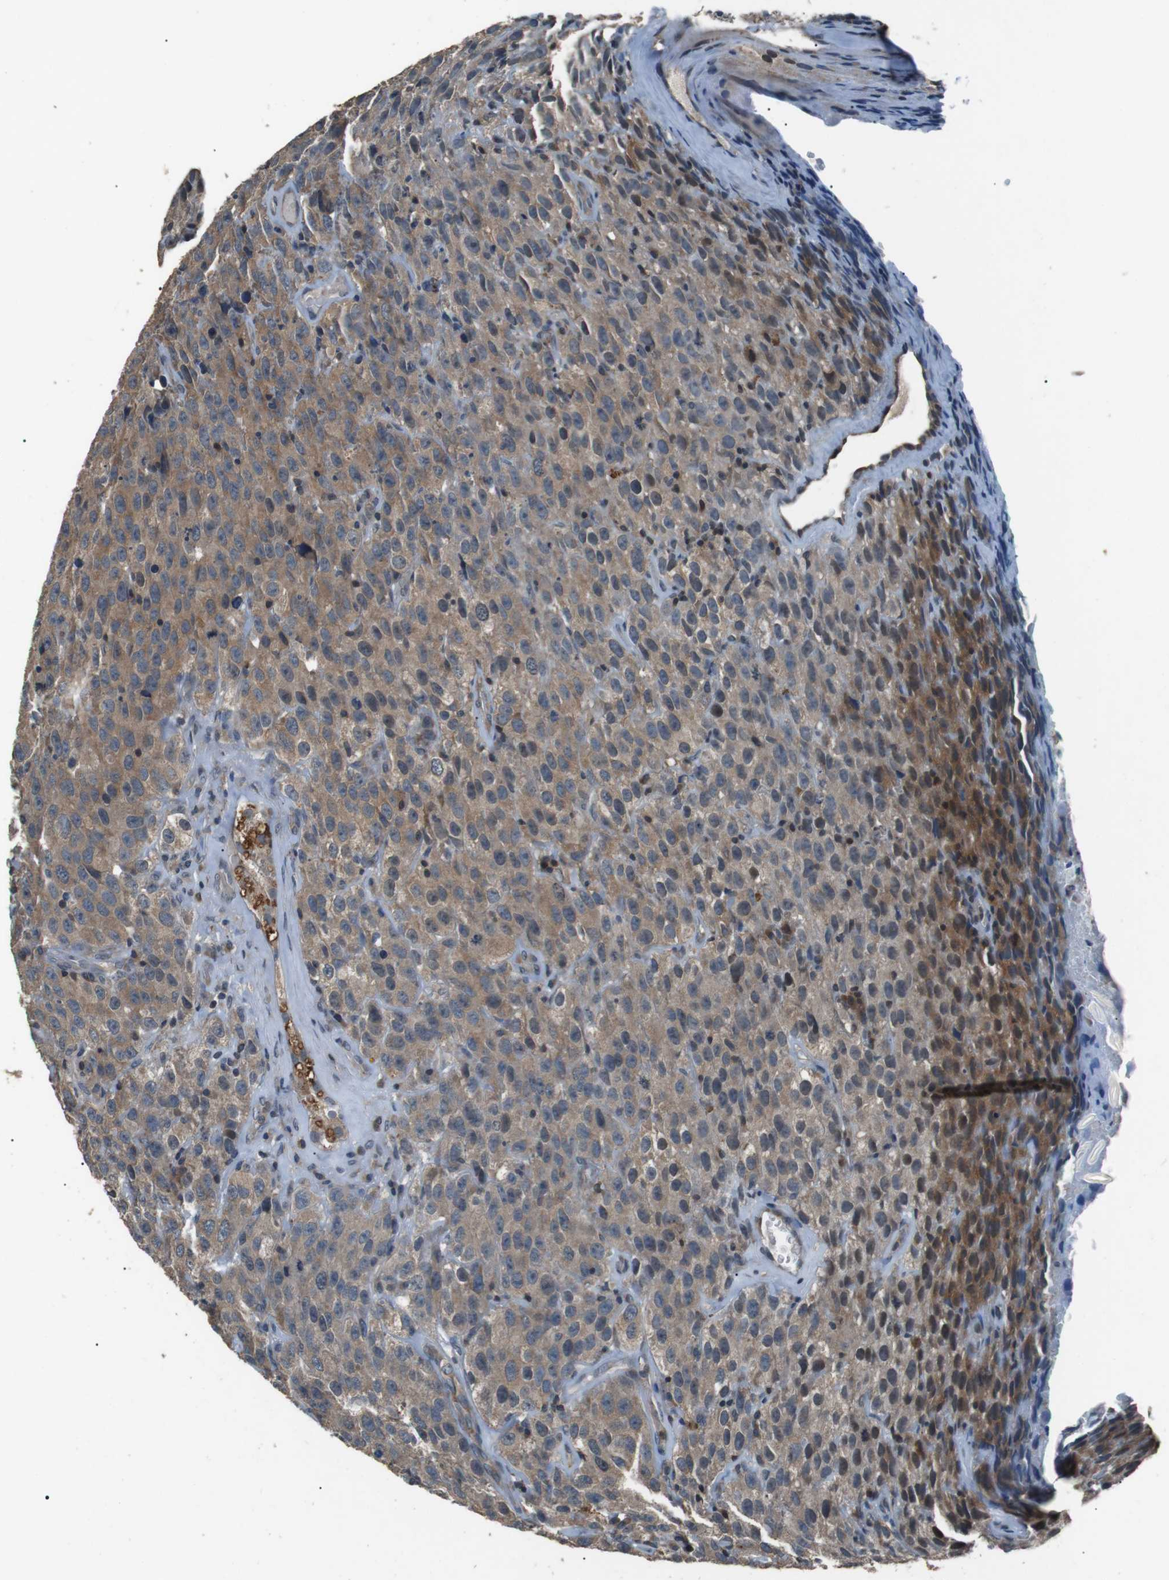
{"staining": {"intensity": "weak", "quantity": ">75%", "location": "cytoplasmic/membranous"}, "tissue": "testis cancer", "cell_type": "Tumor cells", "image_type": "cancer", "snomed": [{"axis": "morphology", "description": "Seminoma, NOS"}, {"axis": "topography", "description": "Testis"}], "caption": "Testis cancer was stained to show a protein in brown. There is low levels of weak cytoplasmic/membranous expression in approximately >75% of tumor cells.", "gene": "NEK7", "patient": {"sex": "male", "age": 52}}